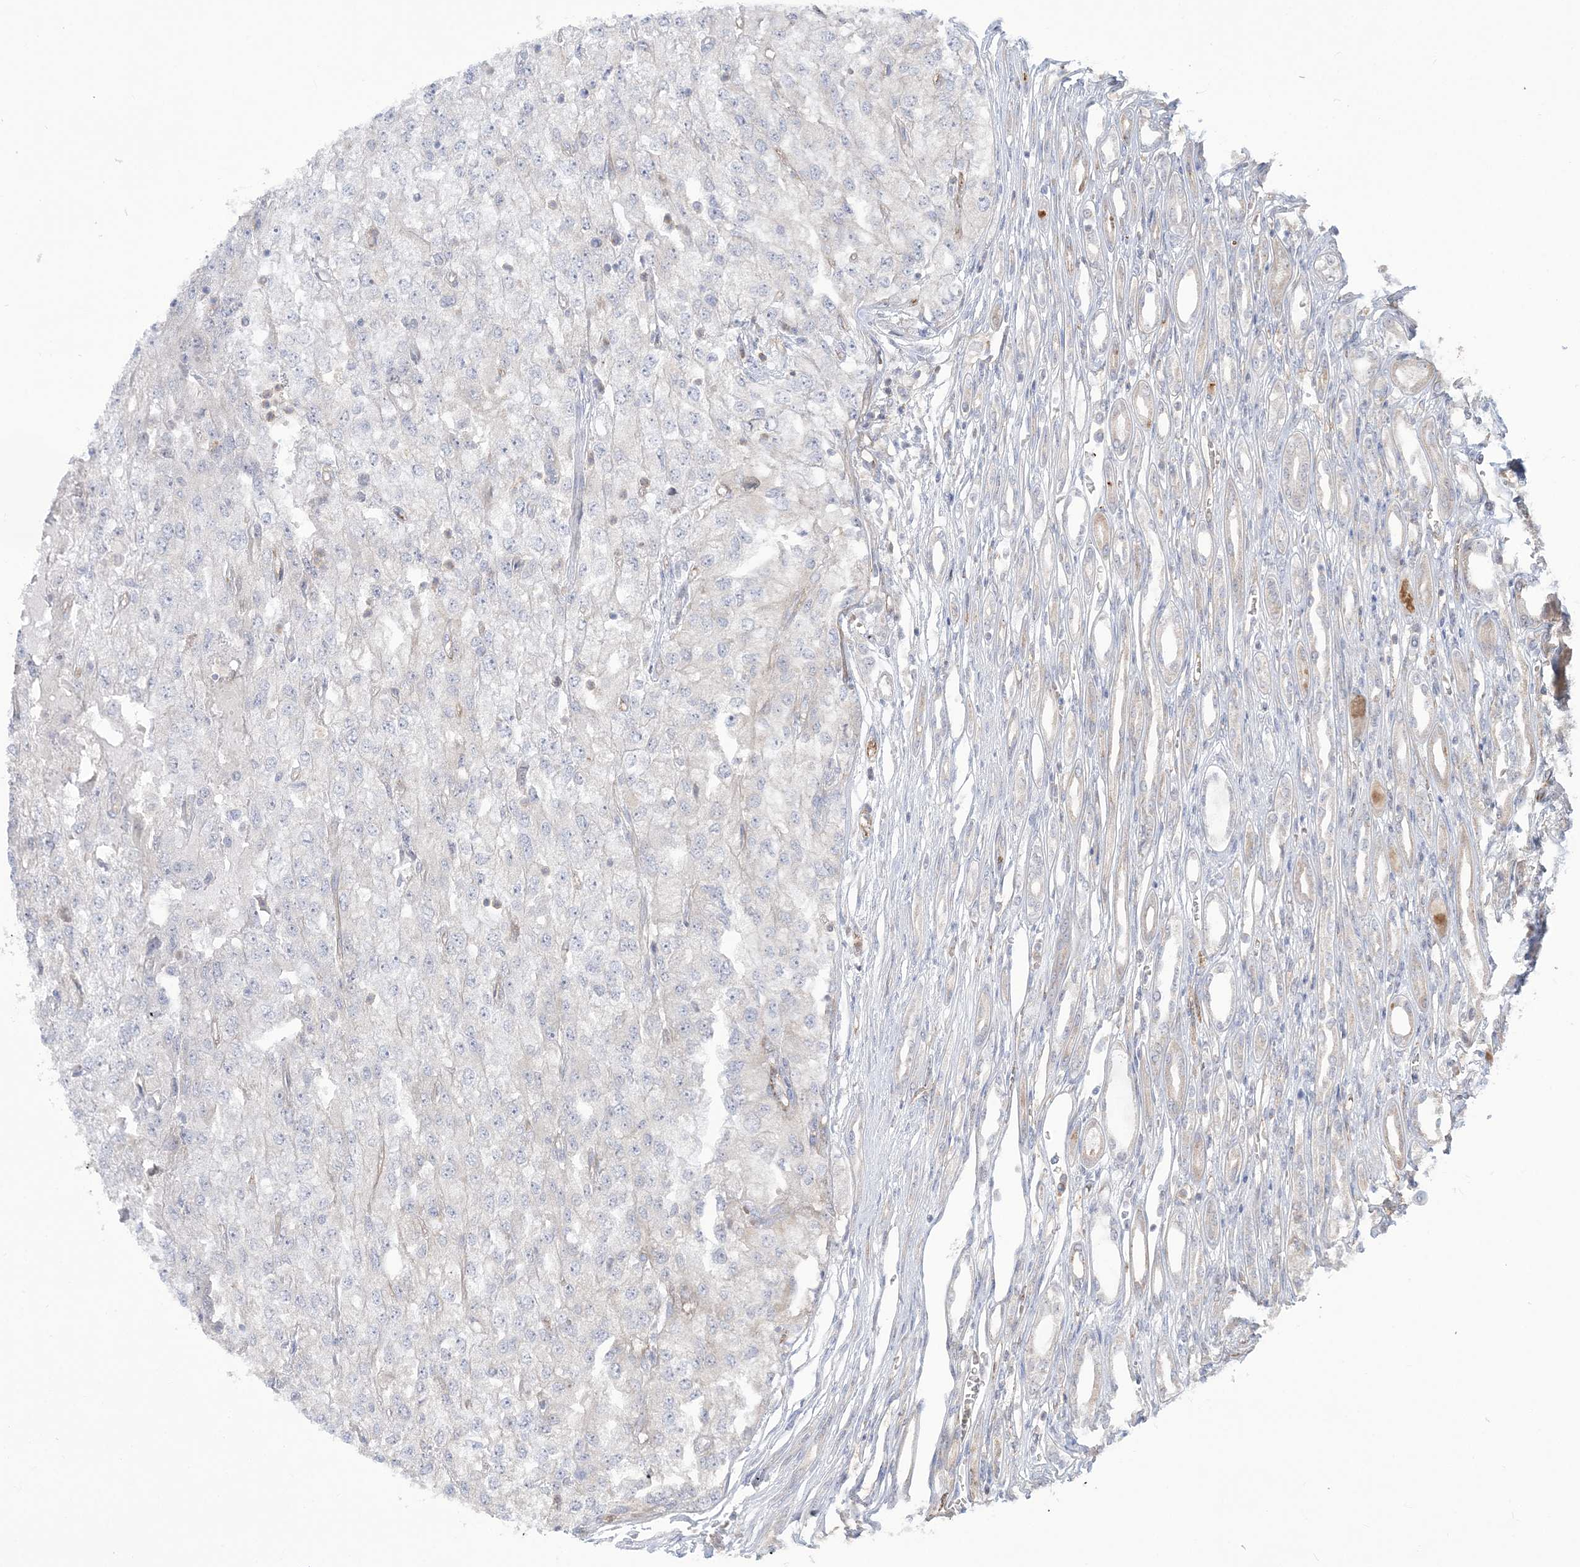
{"staining": {"intensity": "negative", "quantity": "none", "location": "none"}, "tissue": "renal cancer", "cell_type": "Tumor cells", "image_type": "cancer", "snomed": [{"axis": "morphology", "description": "Adenocarcinoma, NOS"}, {"axis": "topography", "description": "Kidney"}], "caption": "High power microscopy image of an immunohistochemistry (IHC) micrograph of renal cancer (adenocarcinoma), revealing no significant positivity in tumor cells.", "gene": "FARSB", "patient": {"sex": "female", "age": 54}}